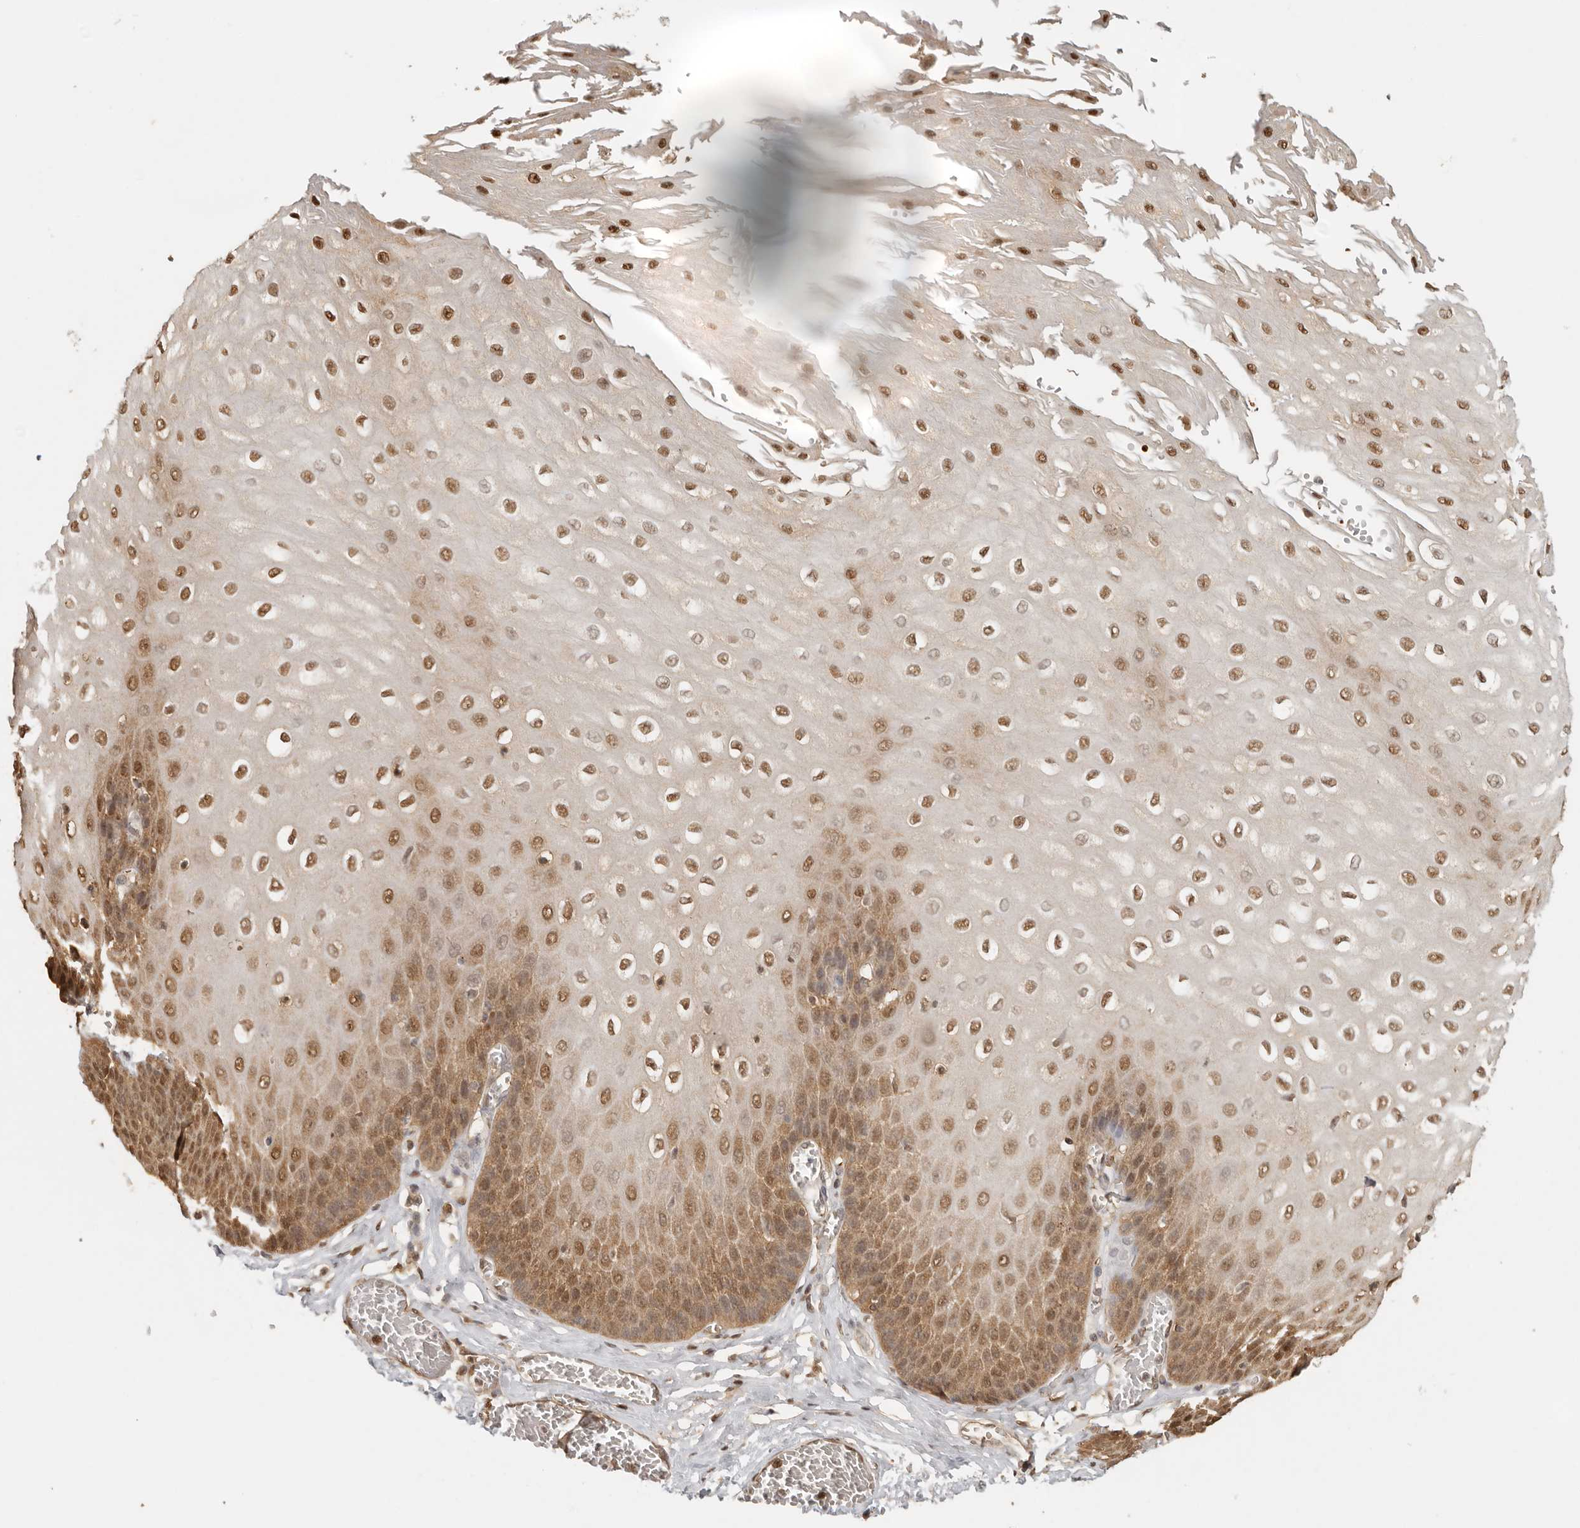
{"staining": {"intensity": "moderate", "quantity": ">75%", "location": "cytoplasmic/membranous,nuclear"}, "tissue": "esophagus", "cell_type": "Squamous epithelial cells", "image_type": "normal", "snomed": [{"axis": "morphology", "description": "Normal tissue, NOS"}, {"axis": "topography", "description": "Esophagus"}], "caption": "Immunohistochemistry (IHC) photomicrograph of unremarkable esophagus: esophagus stained using IHC reveals medium levels of moderate protein expression localized specifically in the cytoplasmic/membranous,nuclear of squamous epithelial cells, appearing as a cytoplasmic/membranous,nuclear brown color.", "gene": "PSMA5", "patient": {"sex": "male", "age": 60}}